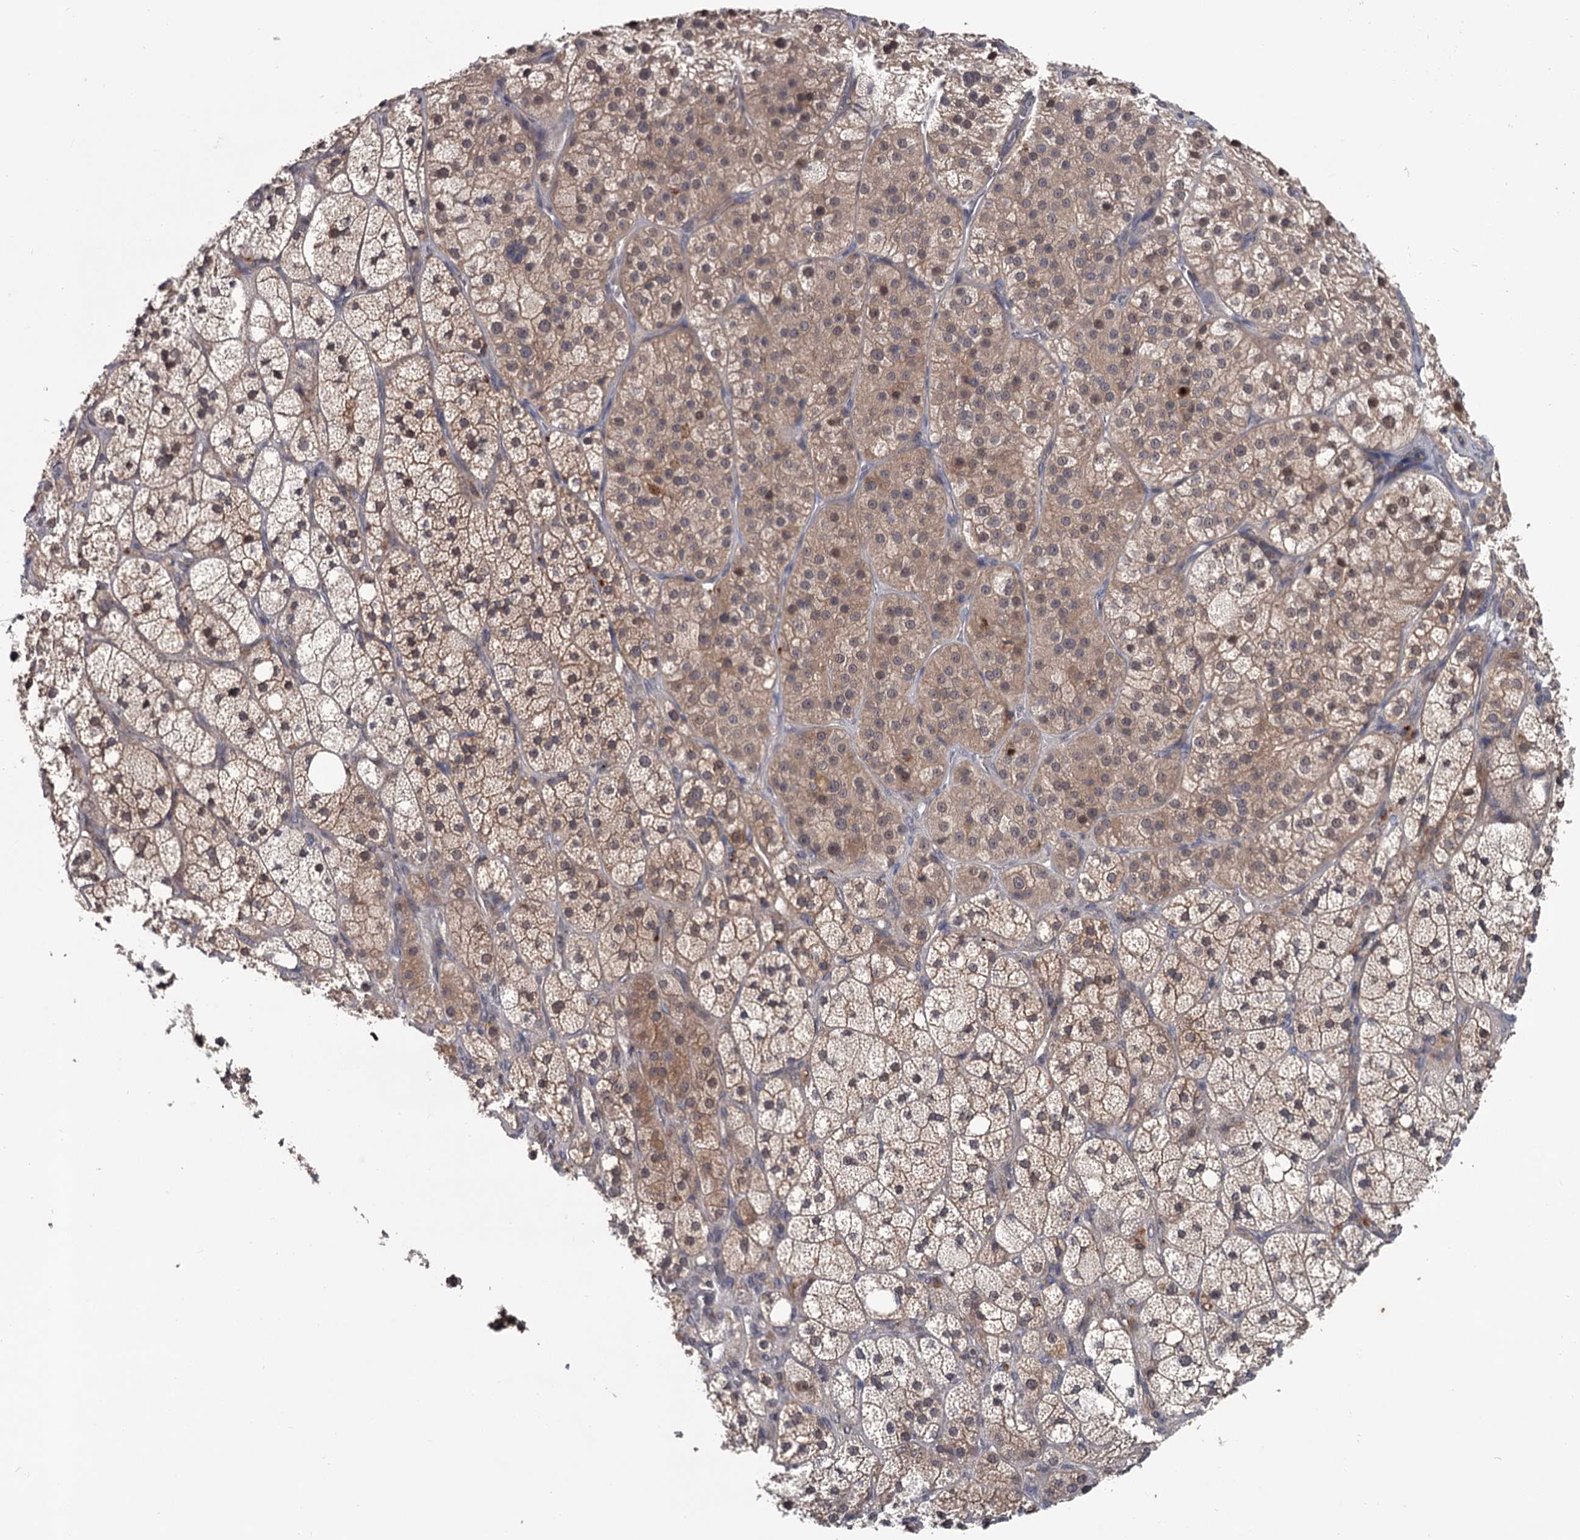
{"staining": {"intensity": "moderate", "quantity": ">75%", "location": "cytoplasmic/membranous,nuclear"}, "tissue": "adrenal gland", "cell_type": "Glandular cells", "image_type": "normal", "snomed": [{"axis": "morphology", "description": "Normal tissue, NOS"}, {"axis": "topography", "description": "Adrenal gland"}], "caption": "Adrenal gland stained with immunohistochemistry (IHC) exhibits moderate cytoplasmic/membranous,nuclear positivity in about >75% of glandular cells.", "gene": "DAO", "patient": {"sex": "male", "age": 61}}